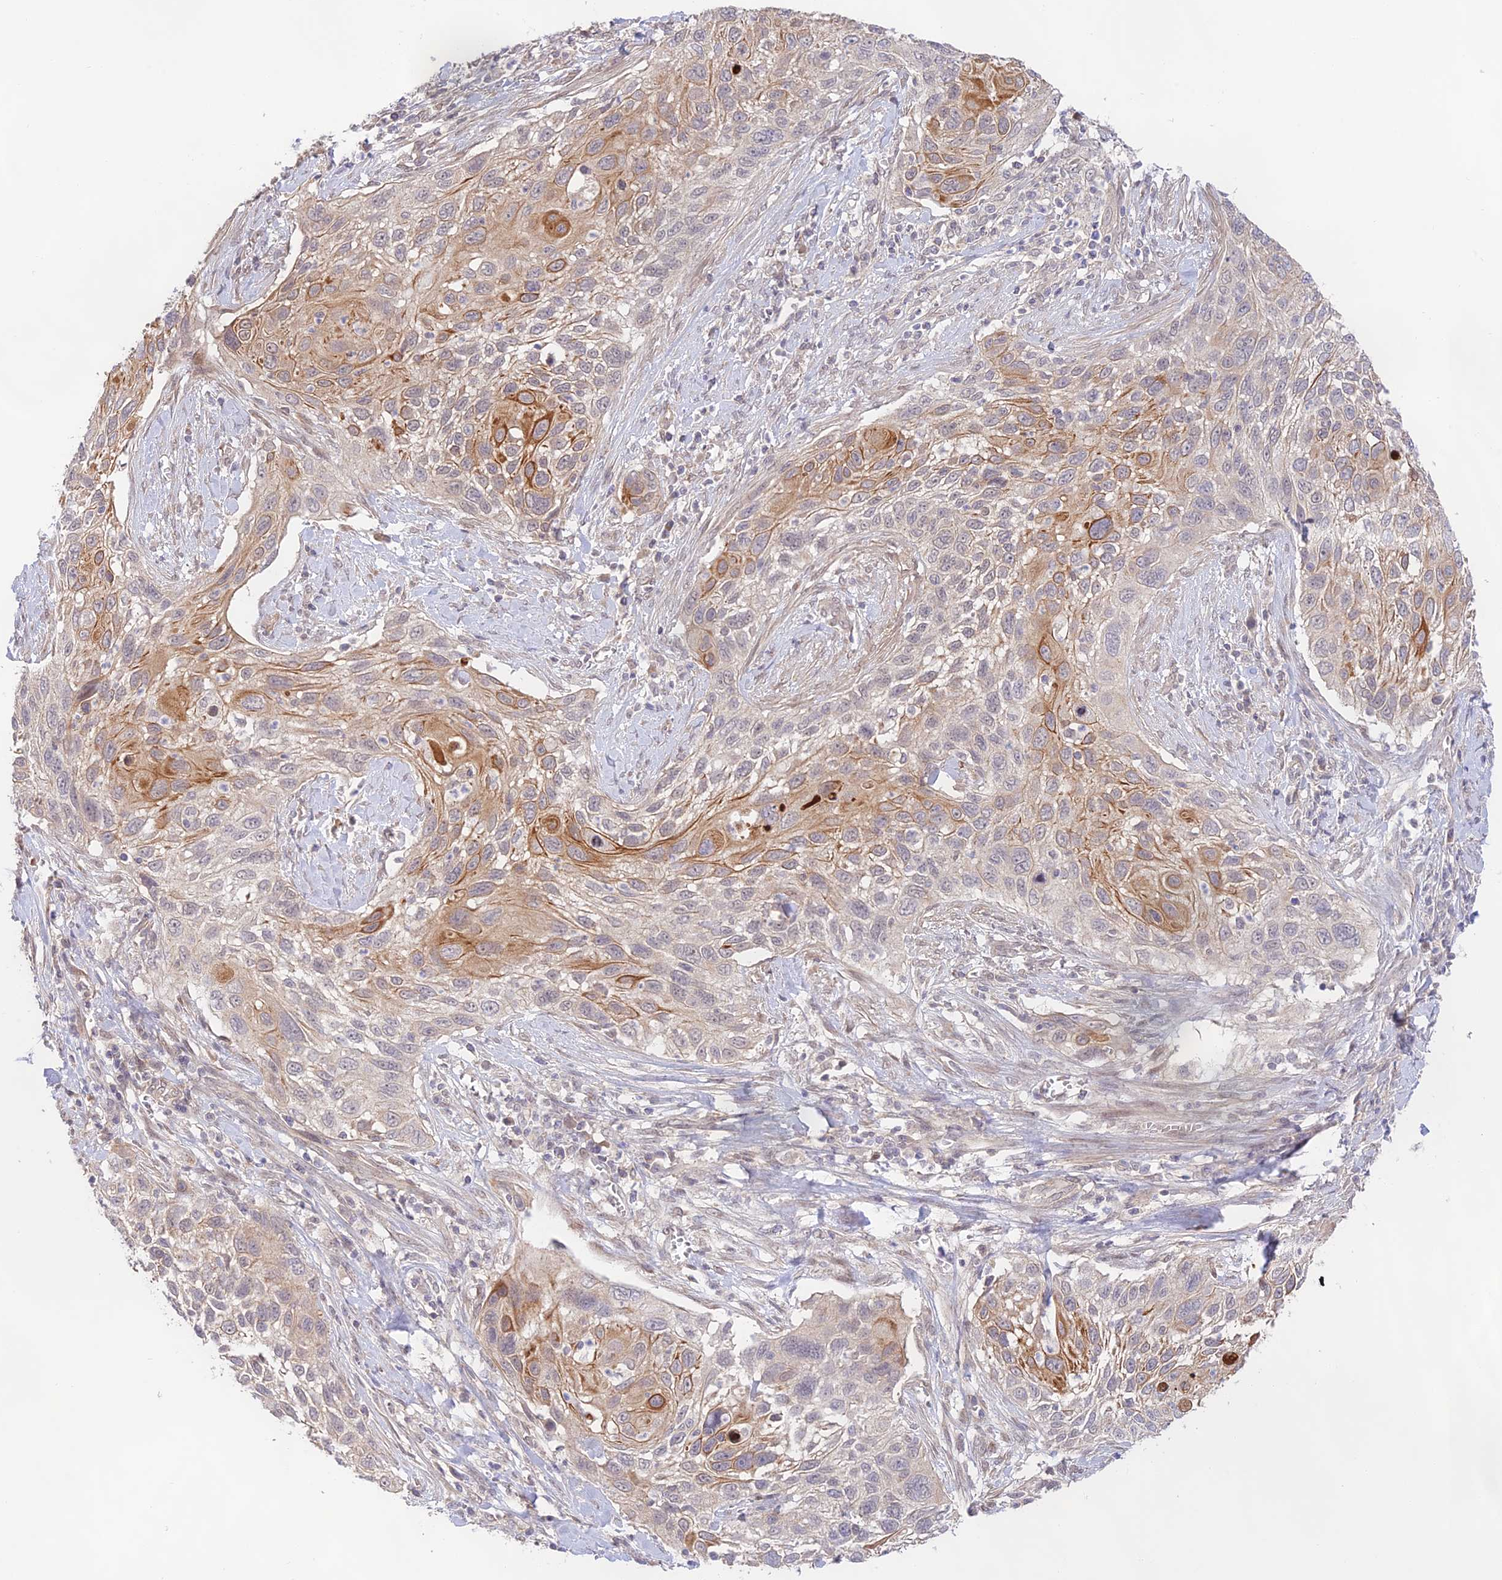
{"staining": {"intensity": "moderate", "quantity": "25%-75%", "location": "cytoplasmic/membranous"}, "tissue": "cervical cancer", "cell_type": "Tumor cells", "image_type": "cancer", "snomed": [{"axis": "morphology", "description": "Squamous cell carcinoma, NOS"}, {"axis": "topography", "description": "Cervix"}], "caption": "Squamous cell carcinoma (cervical) stained for a protein (brown) reveals moderate cytoplasmic/membranous positive expression in about 25%-75% of tumor cells.", "gene": "CAMSAP3", "patient": {"sex": "female", "age": 70}}